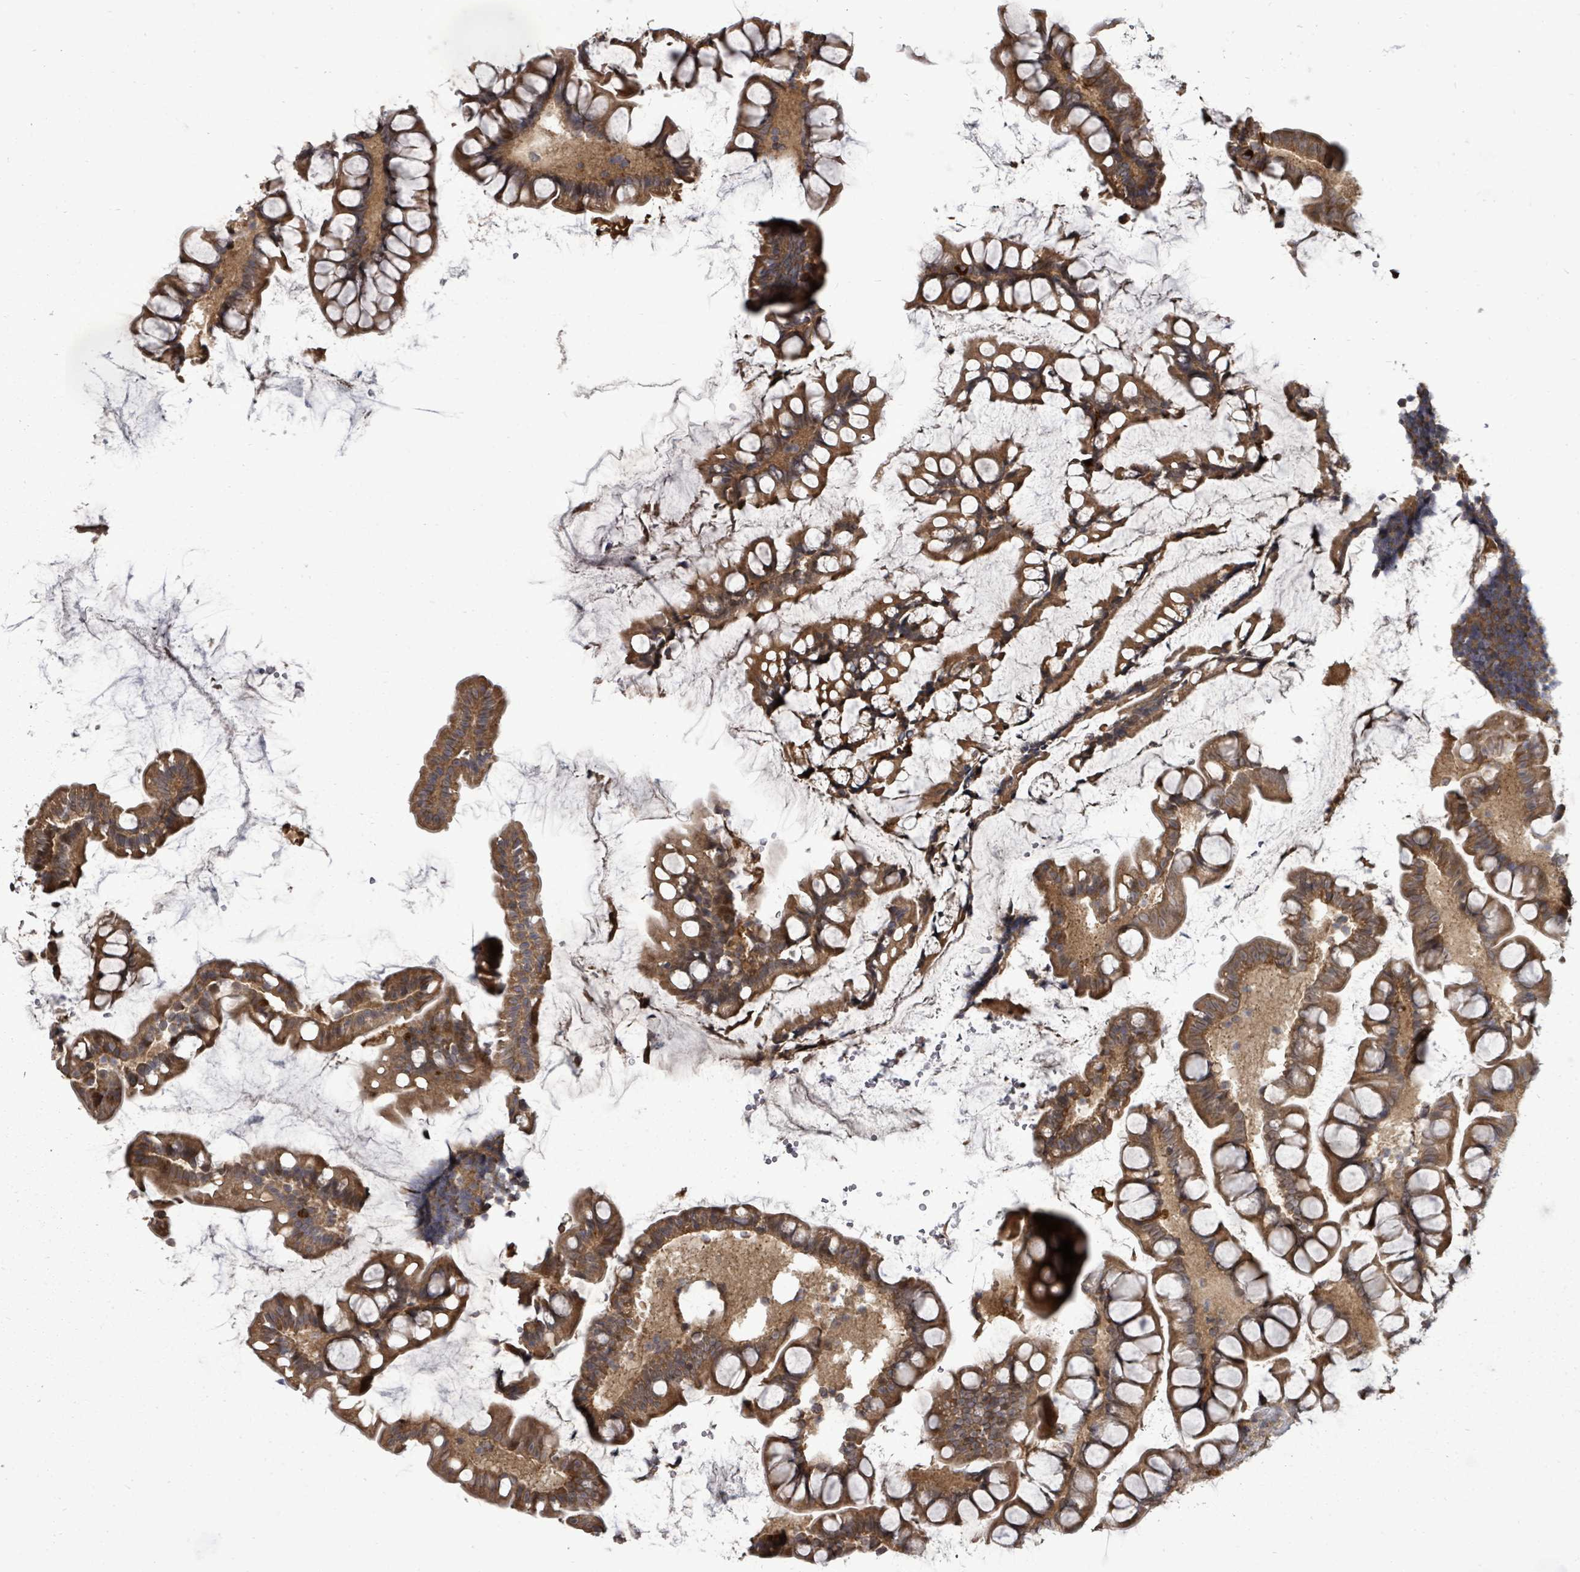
{"staining": {"intensity": "strong", "quantity": ">75%", "location": "cytoplasmic/membranous"}, "tissue": "small intestine", "cell_type": "Glandular cells", "image_type": "normal", "snomed": [{"axis": "morphology", "description": "Normal tissue, NOS"}, {"axis": "topography", "description": "Small intestine"}], "caption": "This image shows immunohistochemistry staining of unremarkable small intestine, with high strong cytoplasmic/membranous expression in about >75% of glandular cells.", "gene": "EIF3CL", "patient": {"sex": "male", "age": 70}}